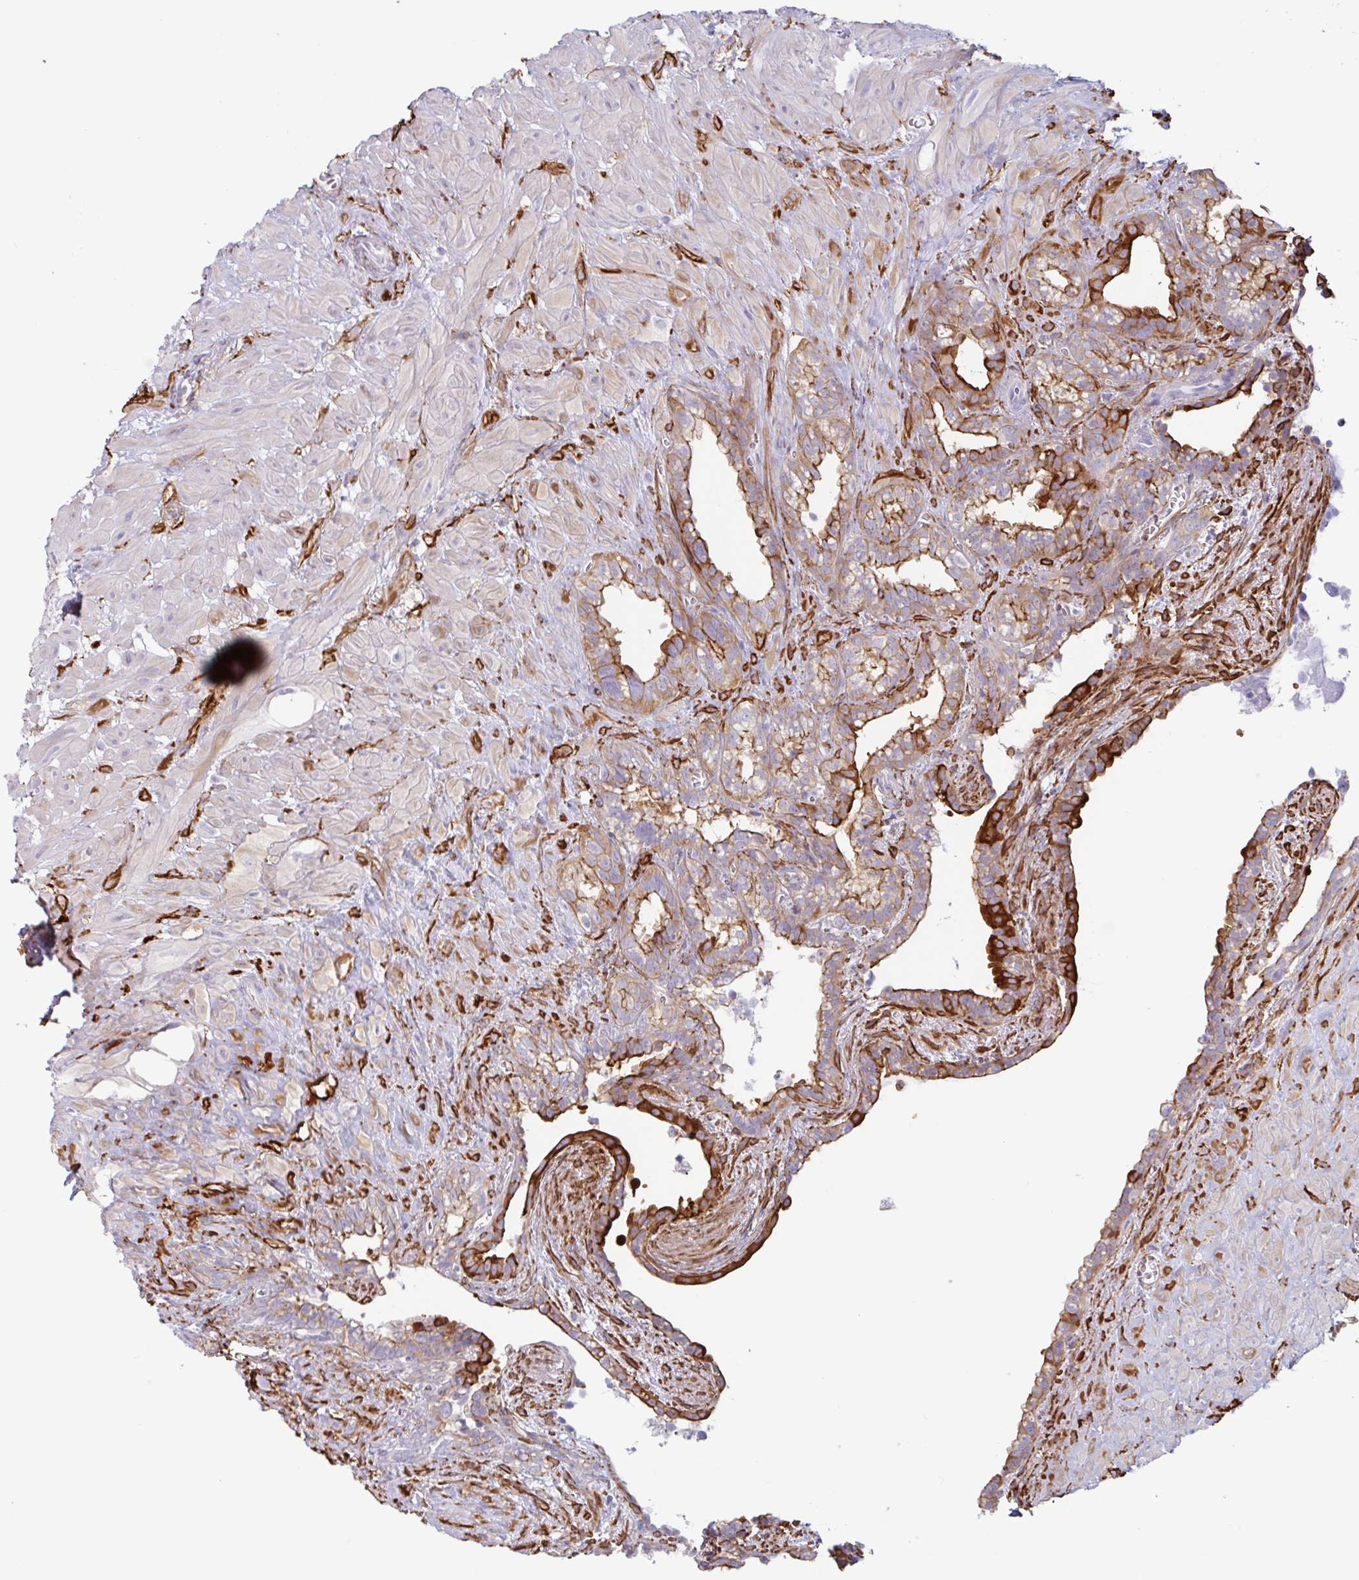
{"staining": {"intensity": "moderate", "quantity": "25%-75%", "location": "cytoplasmic/membranous"}, "tissue": "seminal vesicle", "cell_type": "Glandular cells", "image_type": "normal", "snomed": [{"axis": "morphology", "description": "Normal tissue, NOS"}, {"axis": "topography", "description": "Seminal veicle"}], "caption": "About 25%-75% of glandular cells in benign seminal vesicle demonstrate moderate cytoplasmic/membranous protein staining as visualized by brown immunohistochemical staining.", "gene": "MYH10", "patient": {"sex": "male", "age": 76}}